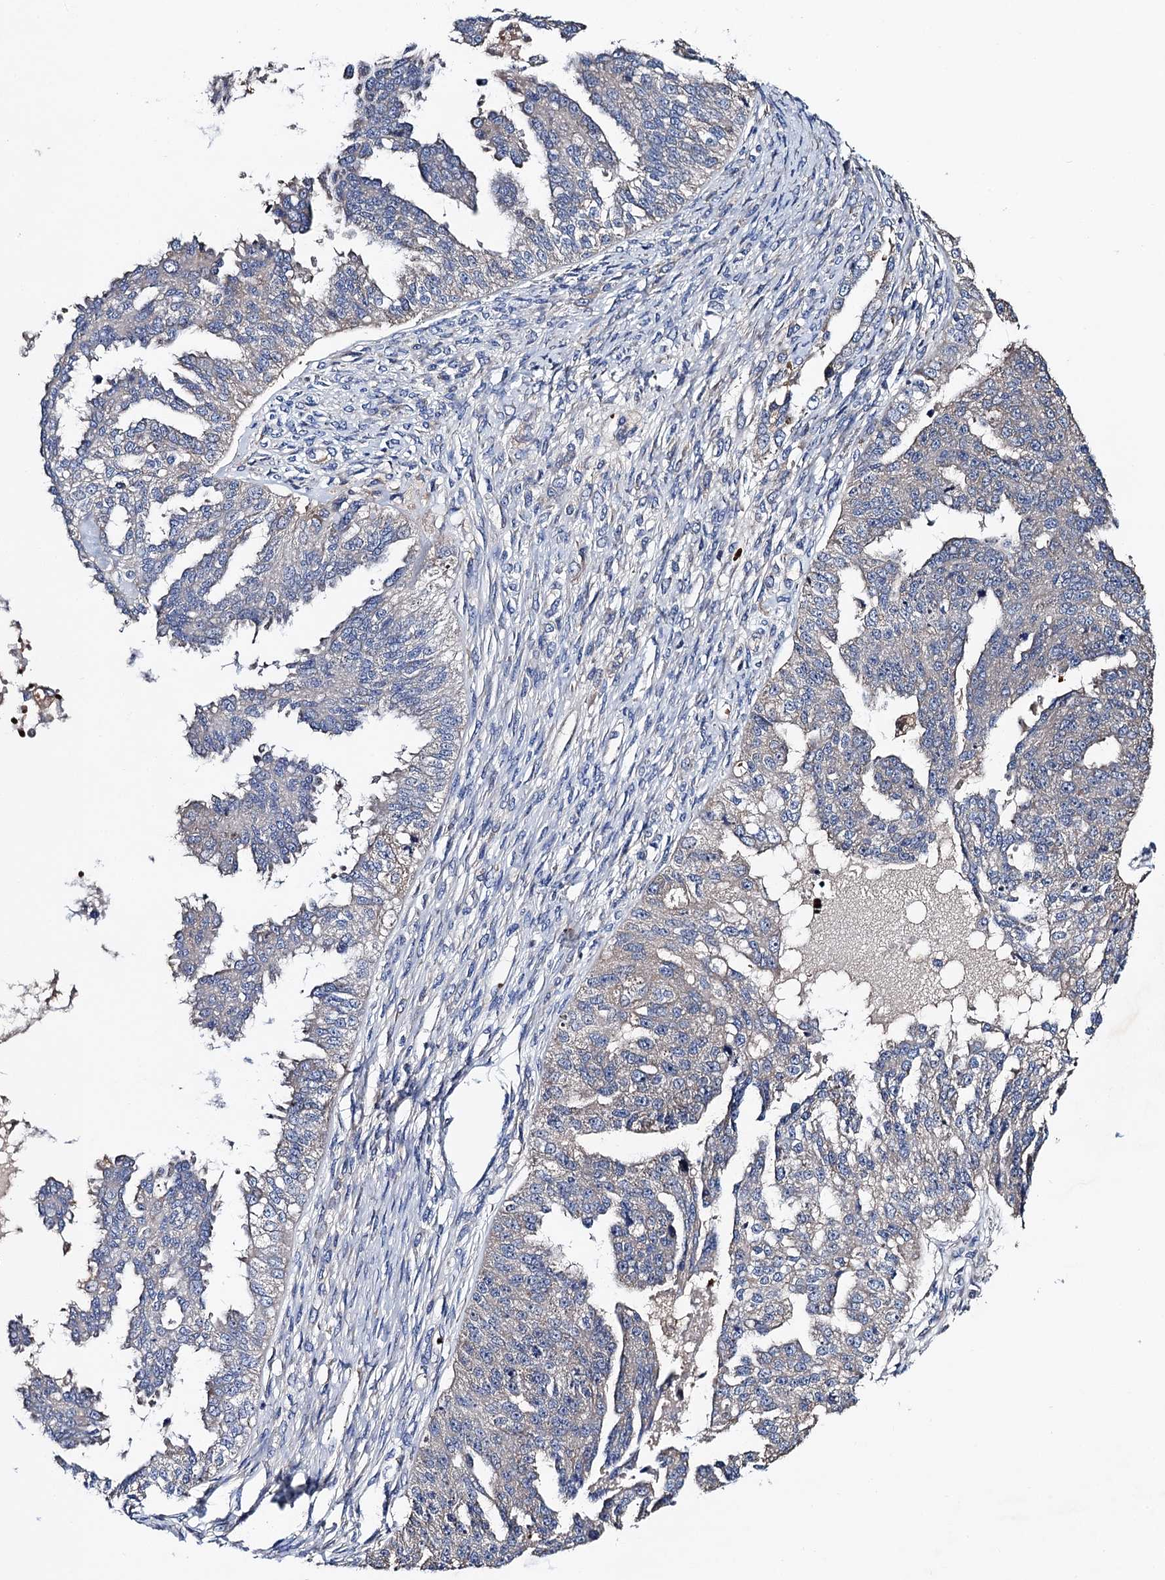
{"staining": {"intensity": "negative", "quantity": "none", "location": "none"}, "tissue": "ovarian cancer", "cell_type": "Tumor cells", "image_type": "cancer", "snomed": [{"axis": "morphology", "description": "Cystadenocarcinoma, serous, NOS"}, {"axis": "topography", "description": "Ovary"}], "caption": "Tumor cells show no significant expression in ovarian cancer (serous cystadenocarcinoma).", "gene": "TRMT112", "patient": {"sex": "female", "age": 58}}